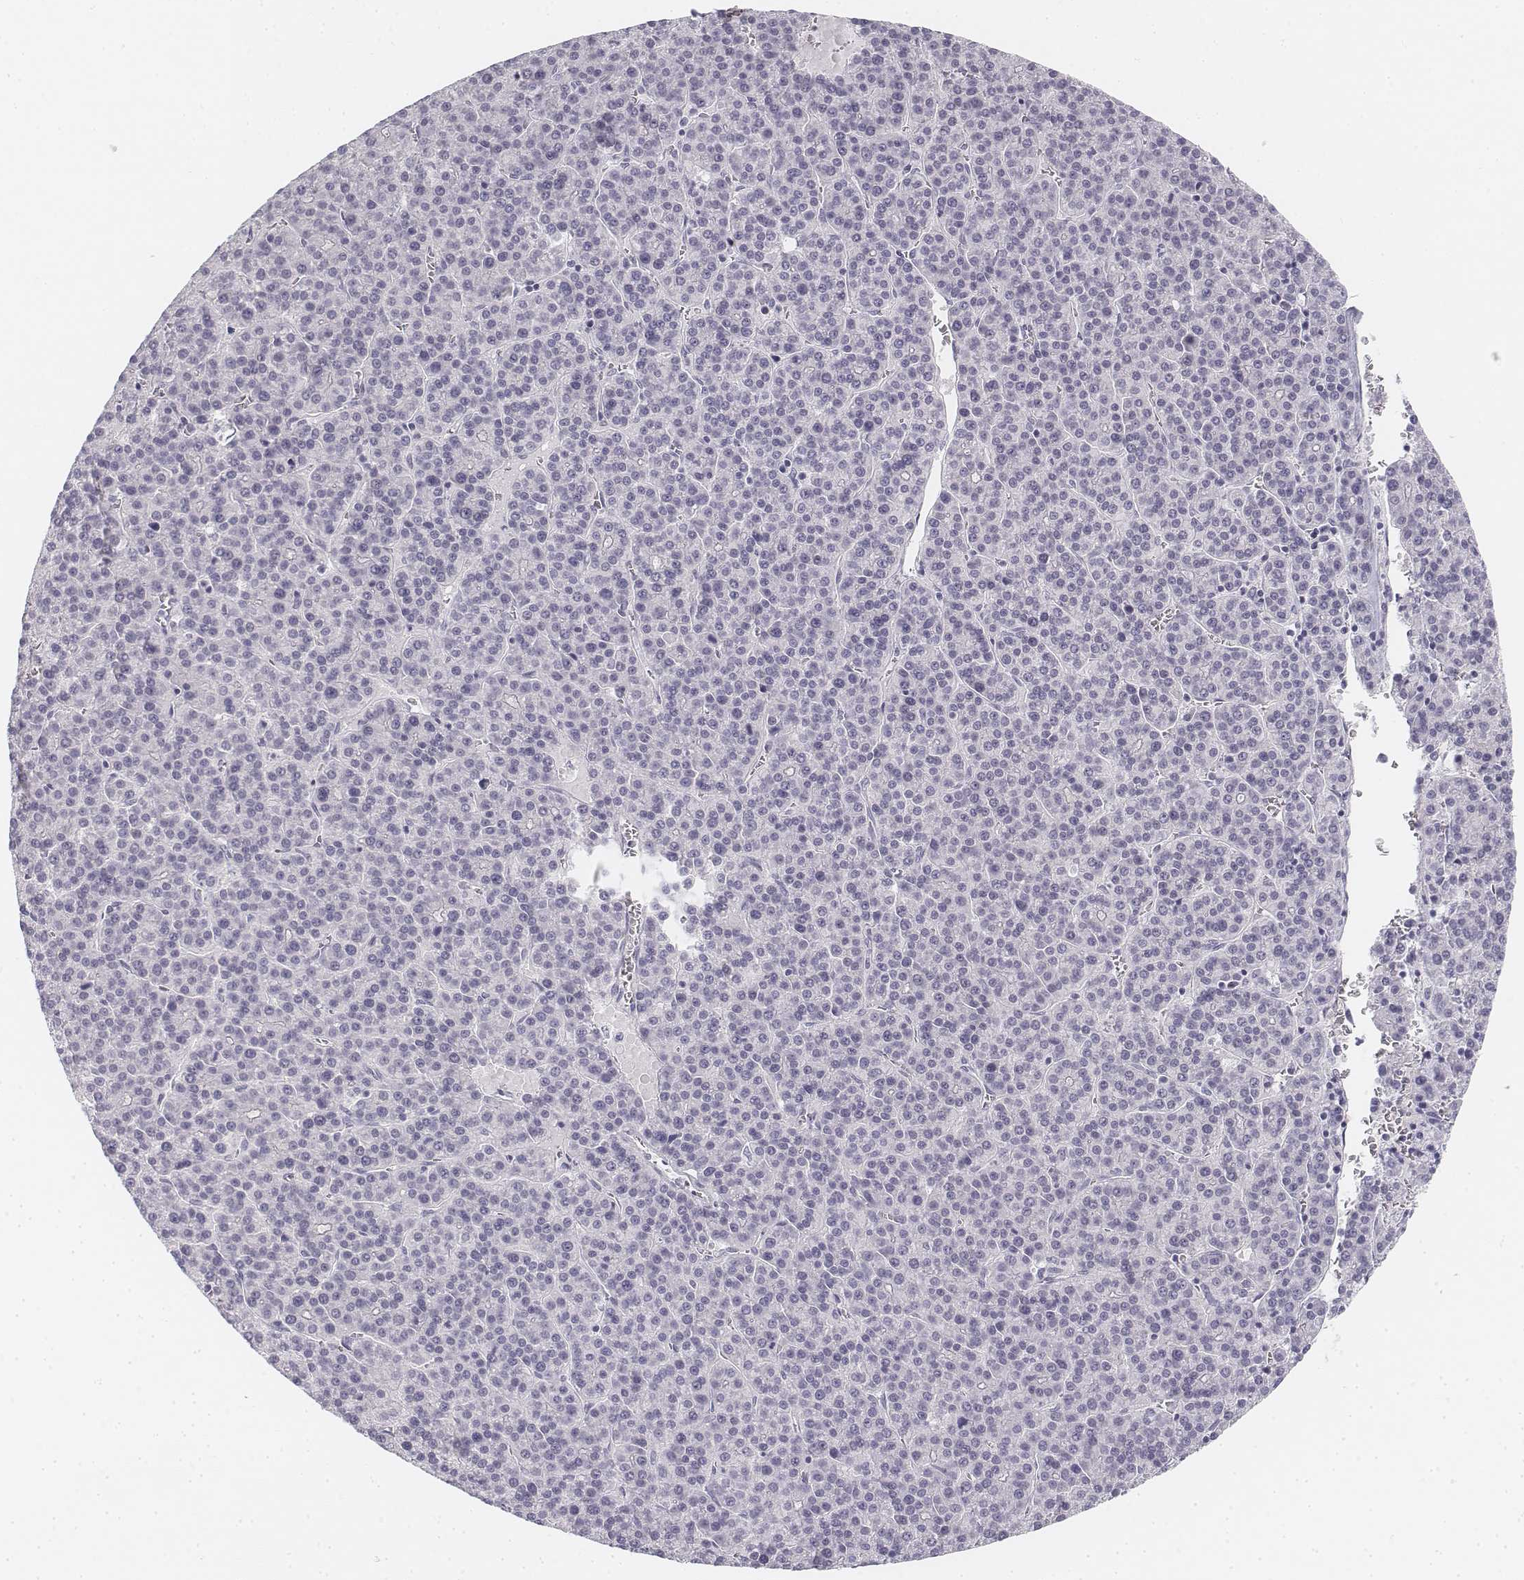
{"staining": {"intensity": "negative", "quantity": "none", "location": "none"}, "tissue": "liver cancer", "cell_type": "Tumor cells", "image_type": "cancer", "snomed": [{"axis": "morphology", "description": "Carcinoma, Hepatocellular, NOS"}, {"axis": "topography", "description": "Liver"}], "caption": "Histopathology image shows no protein expression in tumor cells of liver cancer (hepatocellular carcinoma) tissue. The staining was performed using DAB (3,3'-diaminobenzidine) to visualize the protein expression in brown, while the nuclei were stained in blue with hematoxylin (Magnification: 20x).", "gene": "KRT25", "patient": {"sex": "female", "age": 58}}